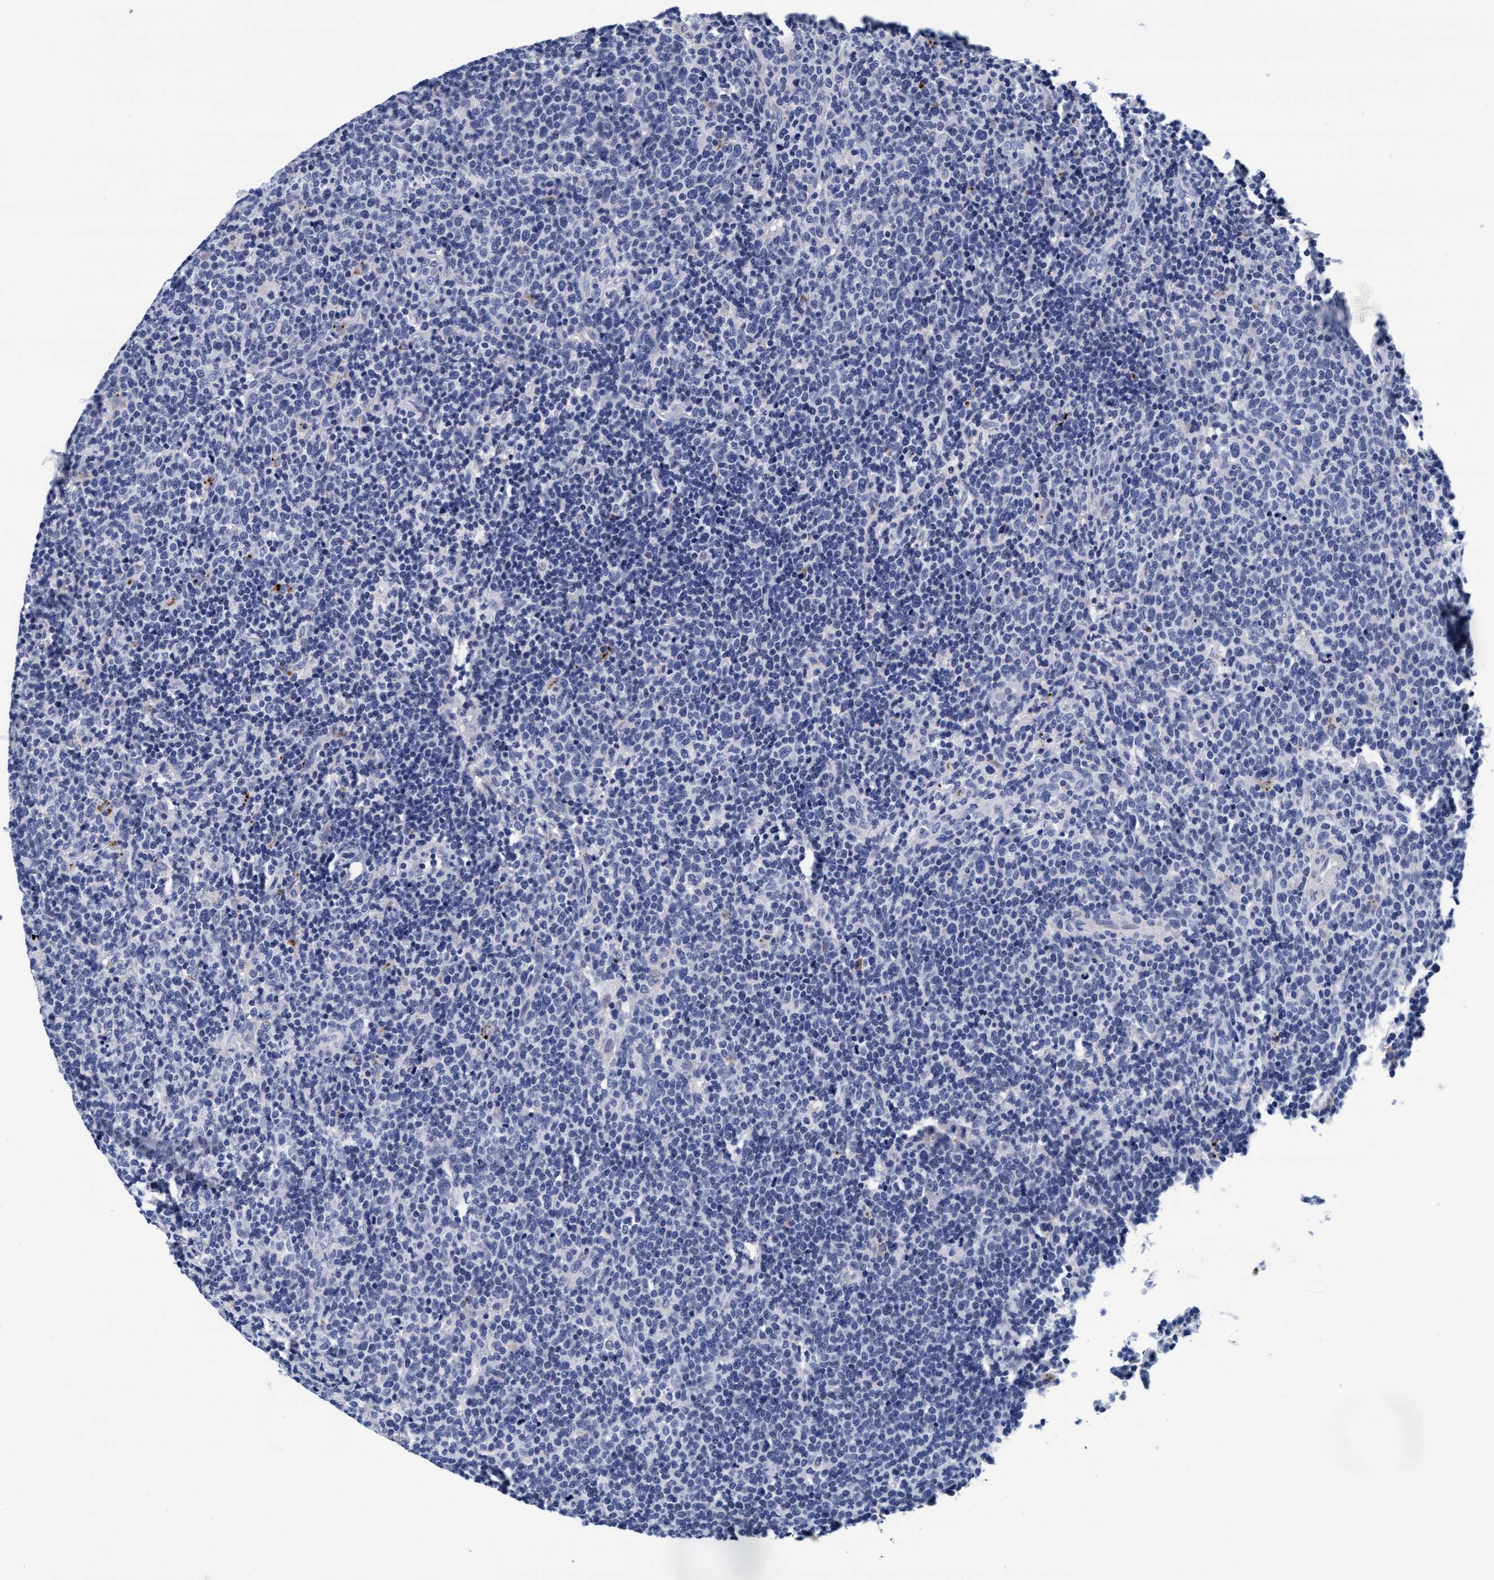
{"staining": {"intensity": "negative", "quantity": "none", "location": "none"}, "tissue": "lymphoma", "cell_type": "Tumor cells", "image_type": "cancer", "snomed": [{"axis": "morphology", "description": "Malignant lymphoma, non-Hodgkin's type, High grade"}, {"axis": "topography", "description": "Lymph node"}], "caption": "Immunohistochemistry (IHC) of human lymphoma displays no staining in tumor cells.", "gene": "ARSG", "patient": {"sex": "male", "age": 61}}